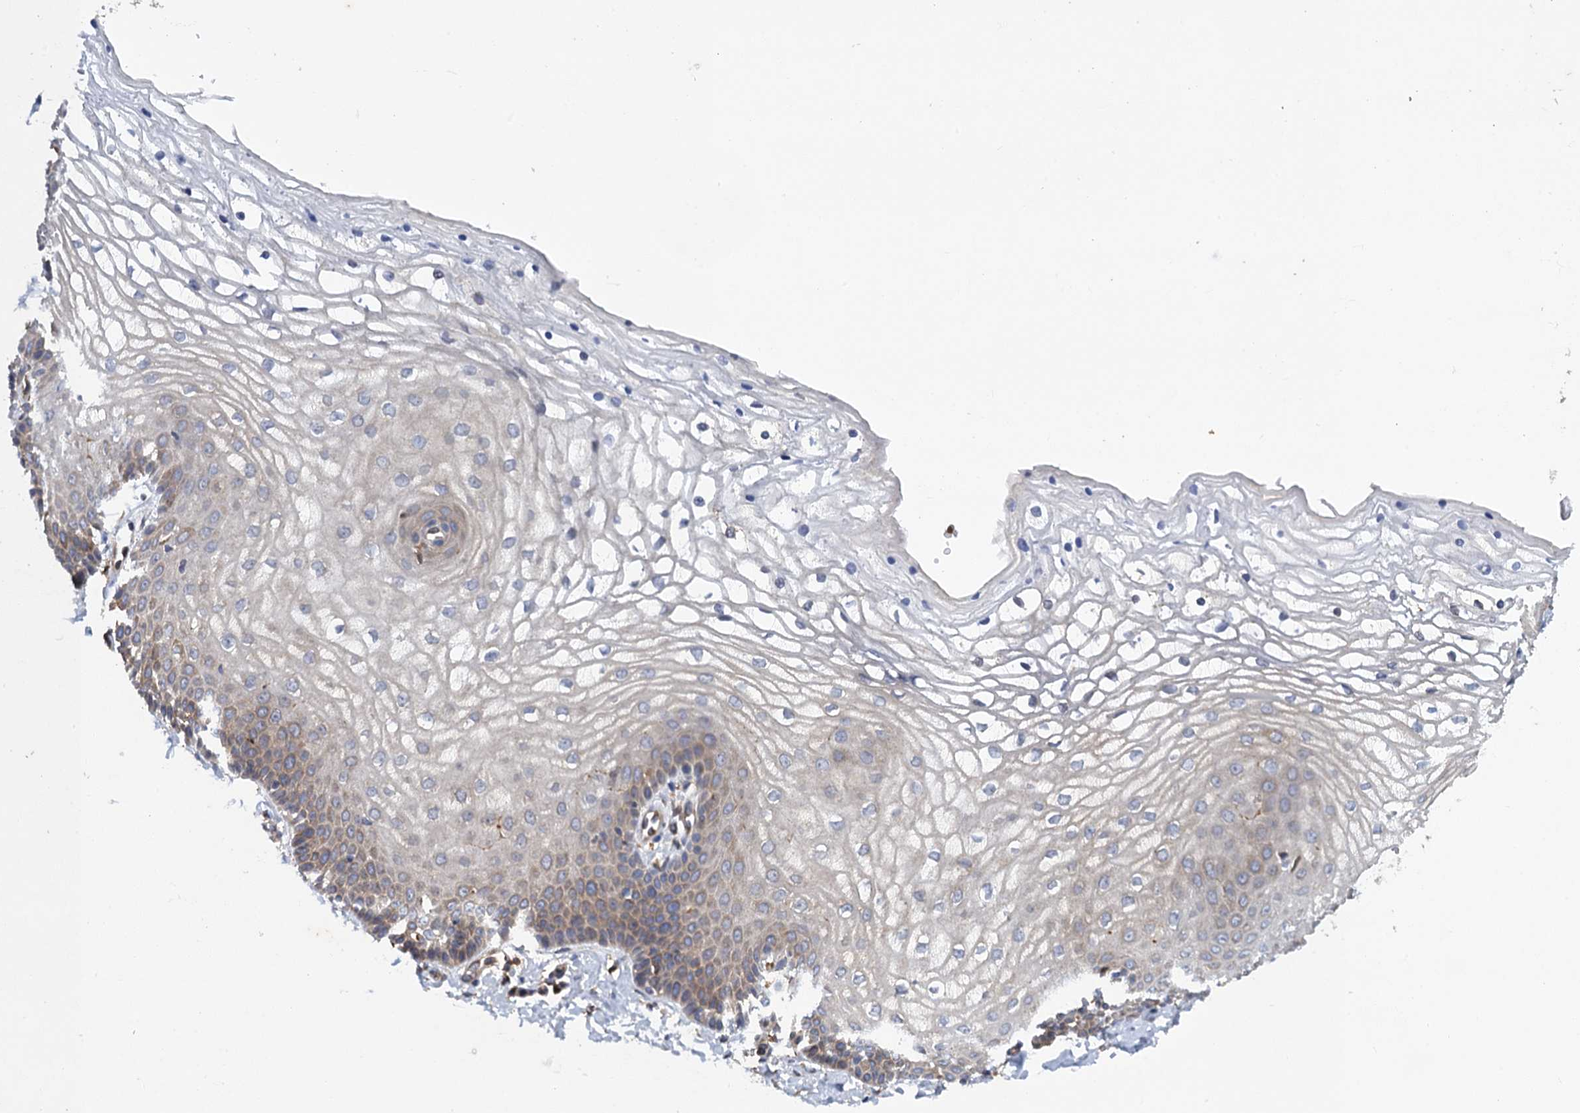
{"staining": {"intensity": "moderate", "quantity": "<25%", "location": "cytoplasmic/membranous"}, "tissue": "vagina", "cell_type": "Squamous epithelial cells", "image_type": "normal", "snomed": [{"axis": "morphology", "description": "Normal tissue, NOS"}, {"axis": "topography", "description": "Vagina"}], "caption": "Immunohistochemical staining of normal human vagina shows moderate cytoplasmic/membranous protein staining in approximately <25% of squamous epithelial cells.", "gene": "ARMC5", "patient": {"sex": "female", "age": 68}}